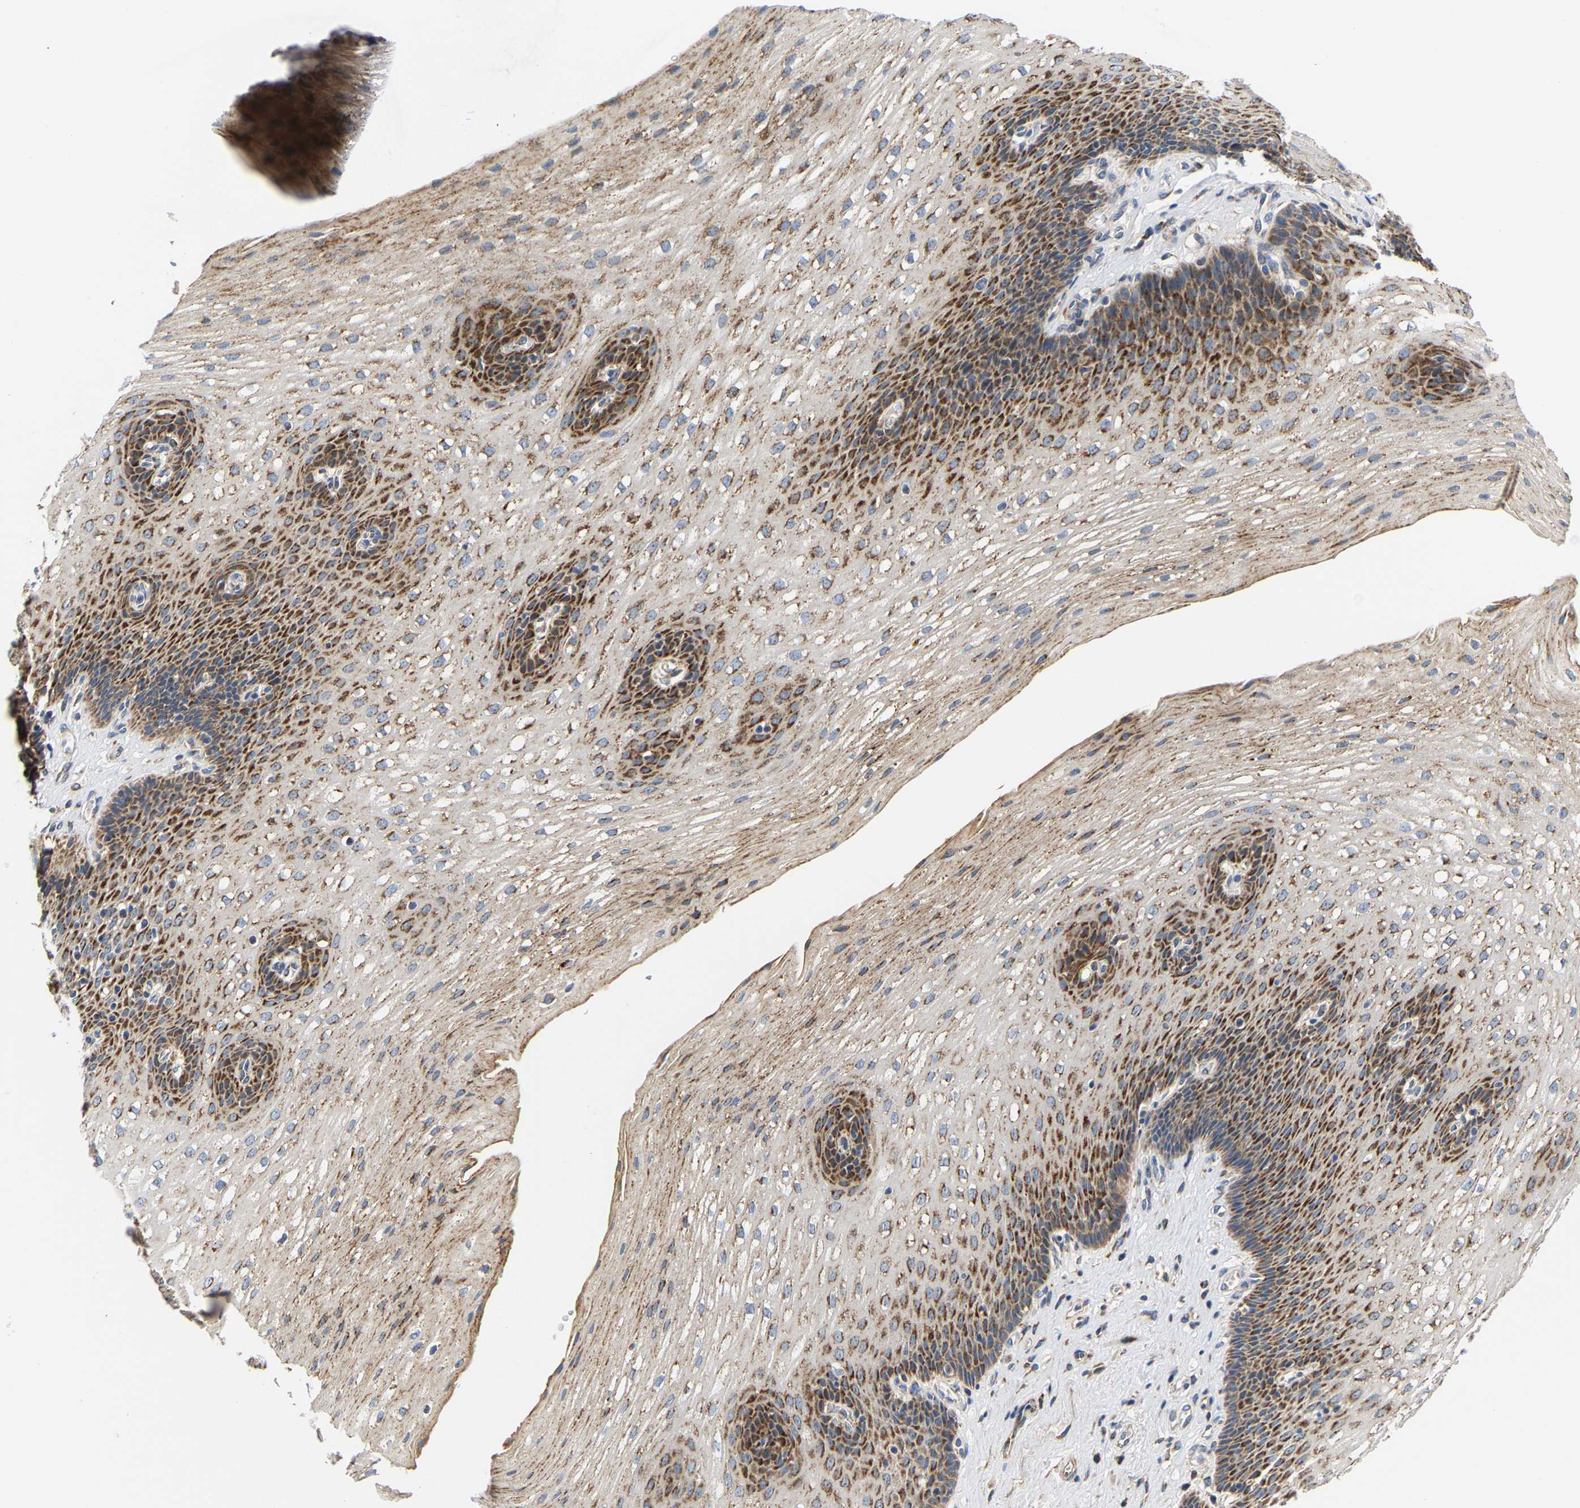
{"staining": {"intensity": "strong", "quantity": "25%-75%", "location": "cytoplasmic/membranous"}, "tissue": "esophagus", "cell_type": "Squamous epithelial cells", "image_type": "normal", "snomed": [{"axis": "morphology", "description": "Normal tissue, NOS"}, {"axis": "topography", "description": "Esophagus"}], "caption": "High-magnification brightfield microscopy of normal esophagus stained with DAB (3,3'-diaminobenzidine) (brown) and counterstained with hematoxylin (blue). squamous epithelial cells exhibit strong cytoplasmic/membranous staining is identified in approximately25%-75% of cells.", "gene": "TMEM168", "patient": {"sex": "male", "age": 48}}